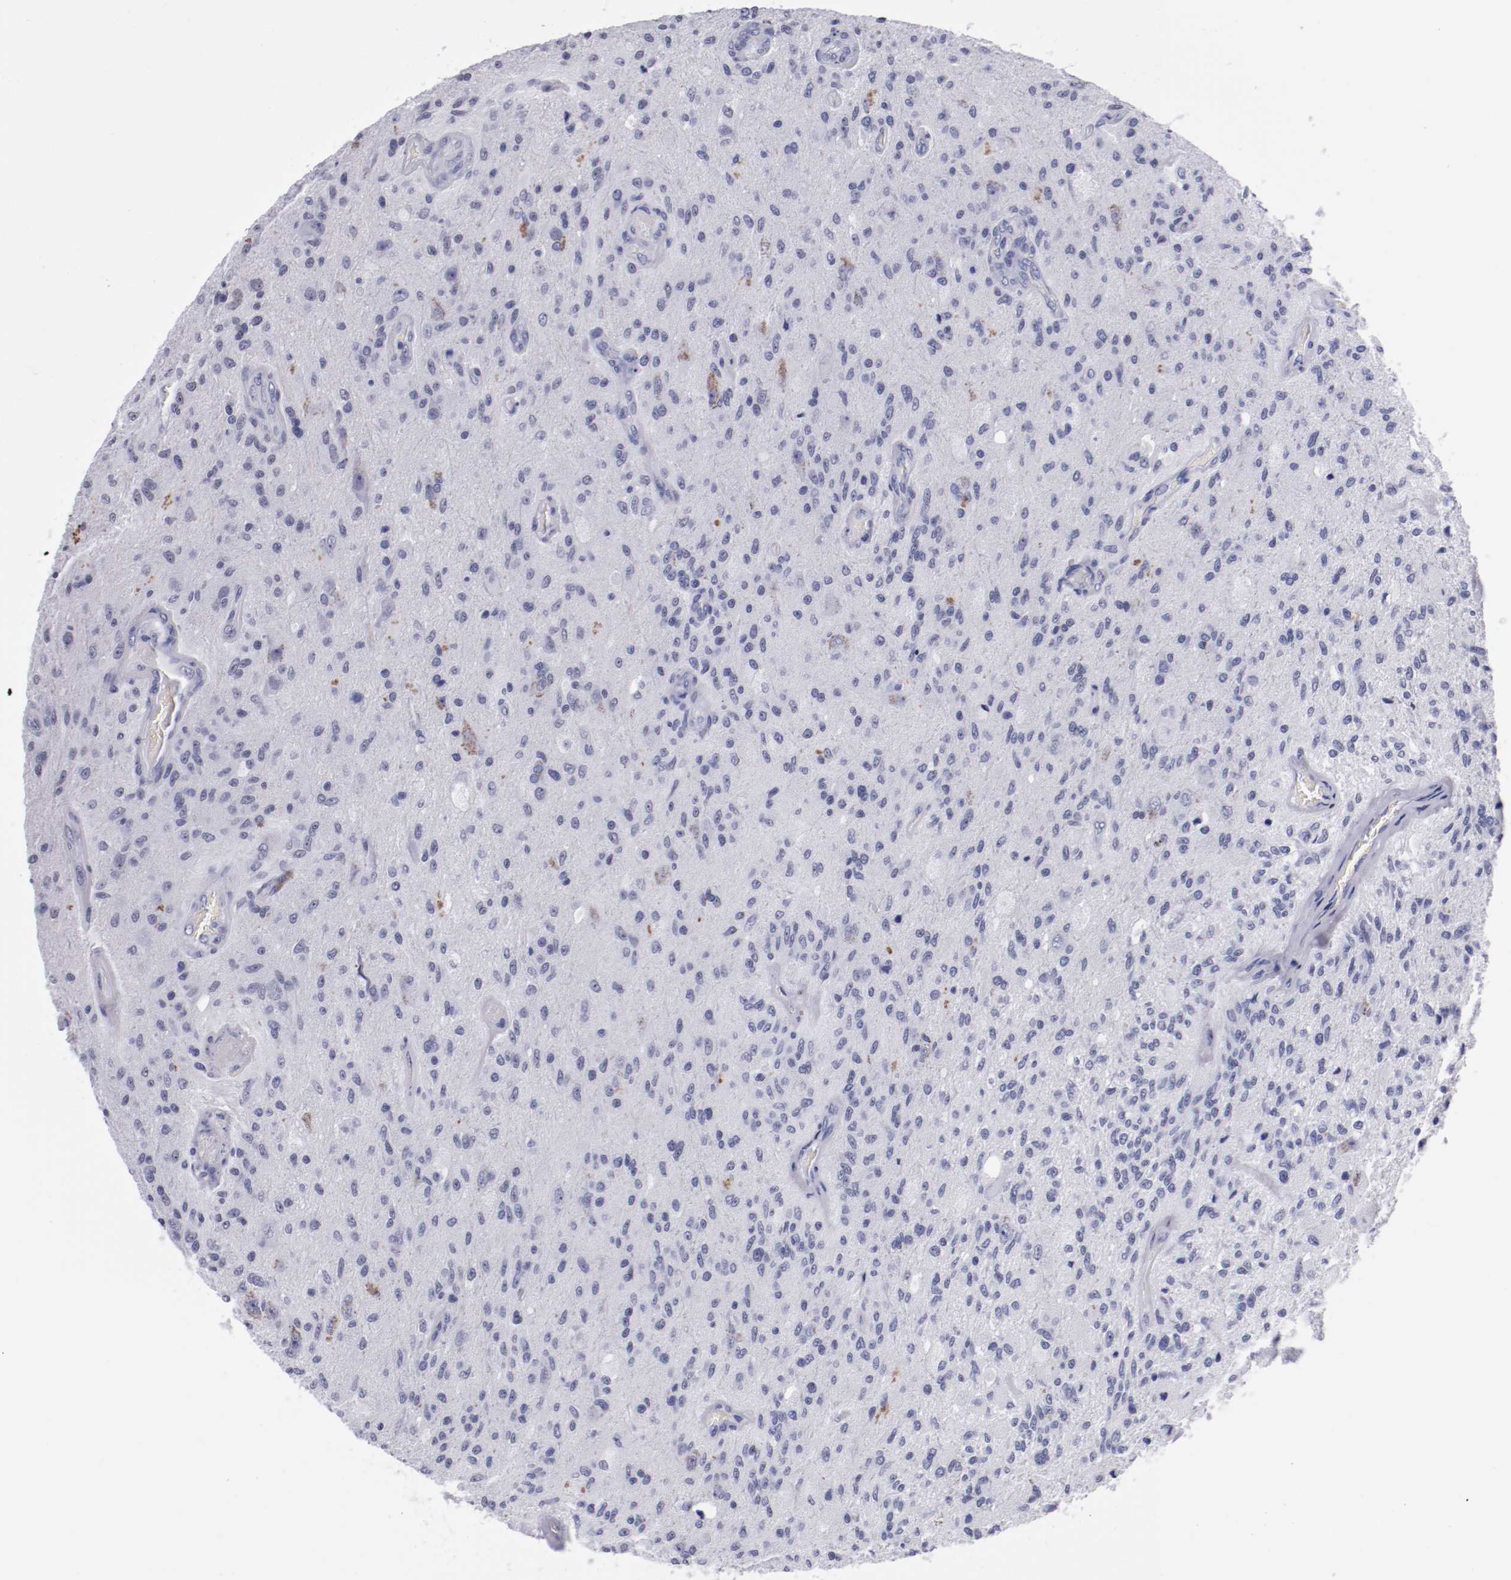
{"staining": {"intensity": "negative", "quantity": "none", "location": "none"}, "tissue": "glioma", "cell_type": "Tumor cells", "image_type": "cancer", "snomed": [{"axis": "morphology", "description": "Normal tissue, NOS"}, {"axis": "morphology", "description": "Glioma, malignant, High grade"}, {"axis": "topography", "description": "Cerebral cortex"}], "caption": "Glioma was stained to show a protein in brown. There is no significant positivity in tumor cells.", "gene": "HNF1B", "patient": {"sex": "male", "age": 77}}